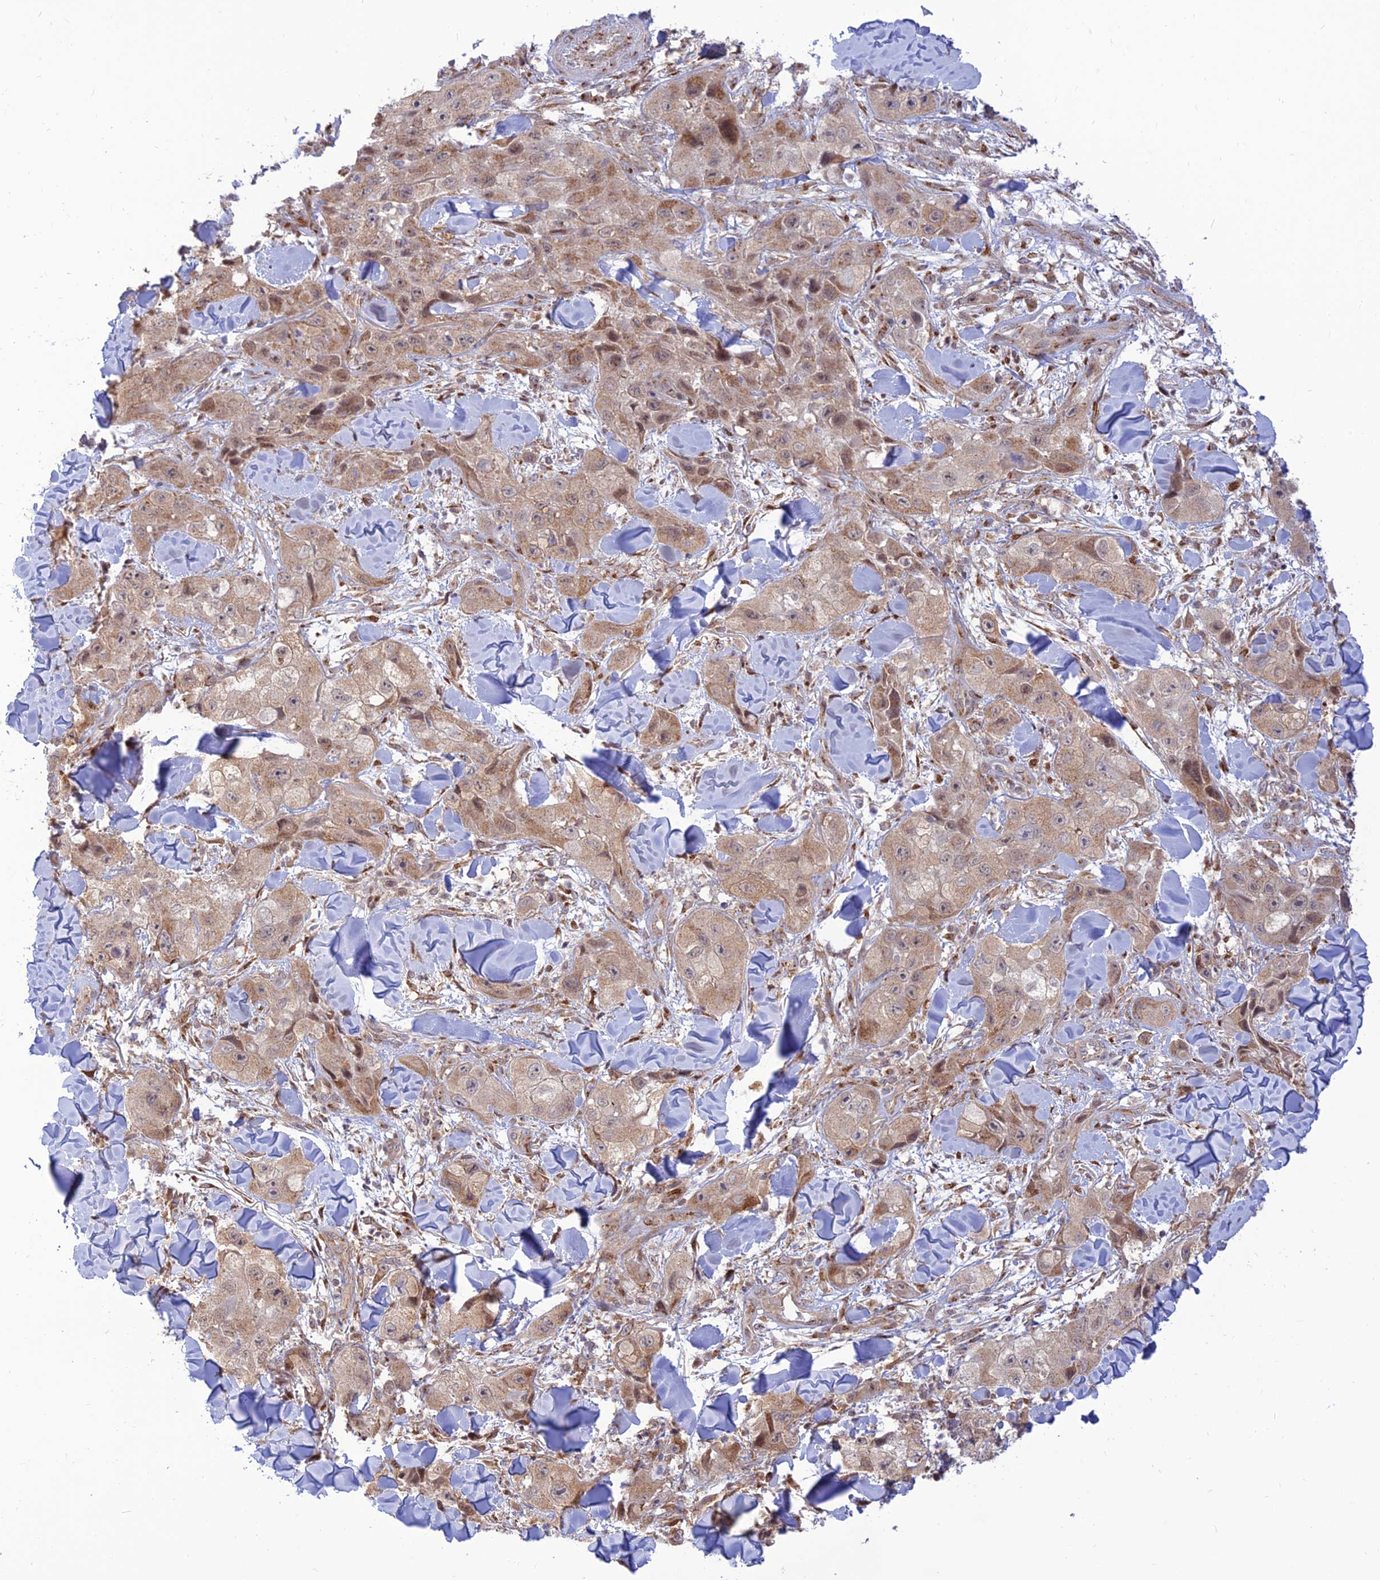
{"staining": {"intensity": "weak", "quantity": ">75%", "location": "cytoplasmic/membranous"}, "tissue": "skin cancer", "cell_type": "Tumor cells", "image_type": "cancer", "snomed": [{"axis": "morphology", "description": "Squamous cell carcinoma, NOS"}, {"axis": "topography", "description": "Skin"}, {"axis": "topography", "description": "Subcutis"}], "caption": "This photomicrograph displays IHC staining of skin cancer, with low weak cytoplasmic/membranous positivity in about >75% of tumor cells.", "gene": "GOLGA3", "patient": {"sex": "male", "age": 73}}